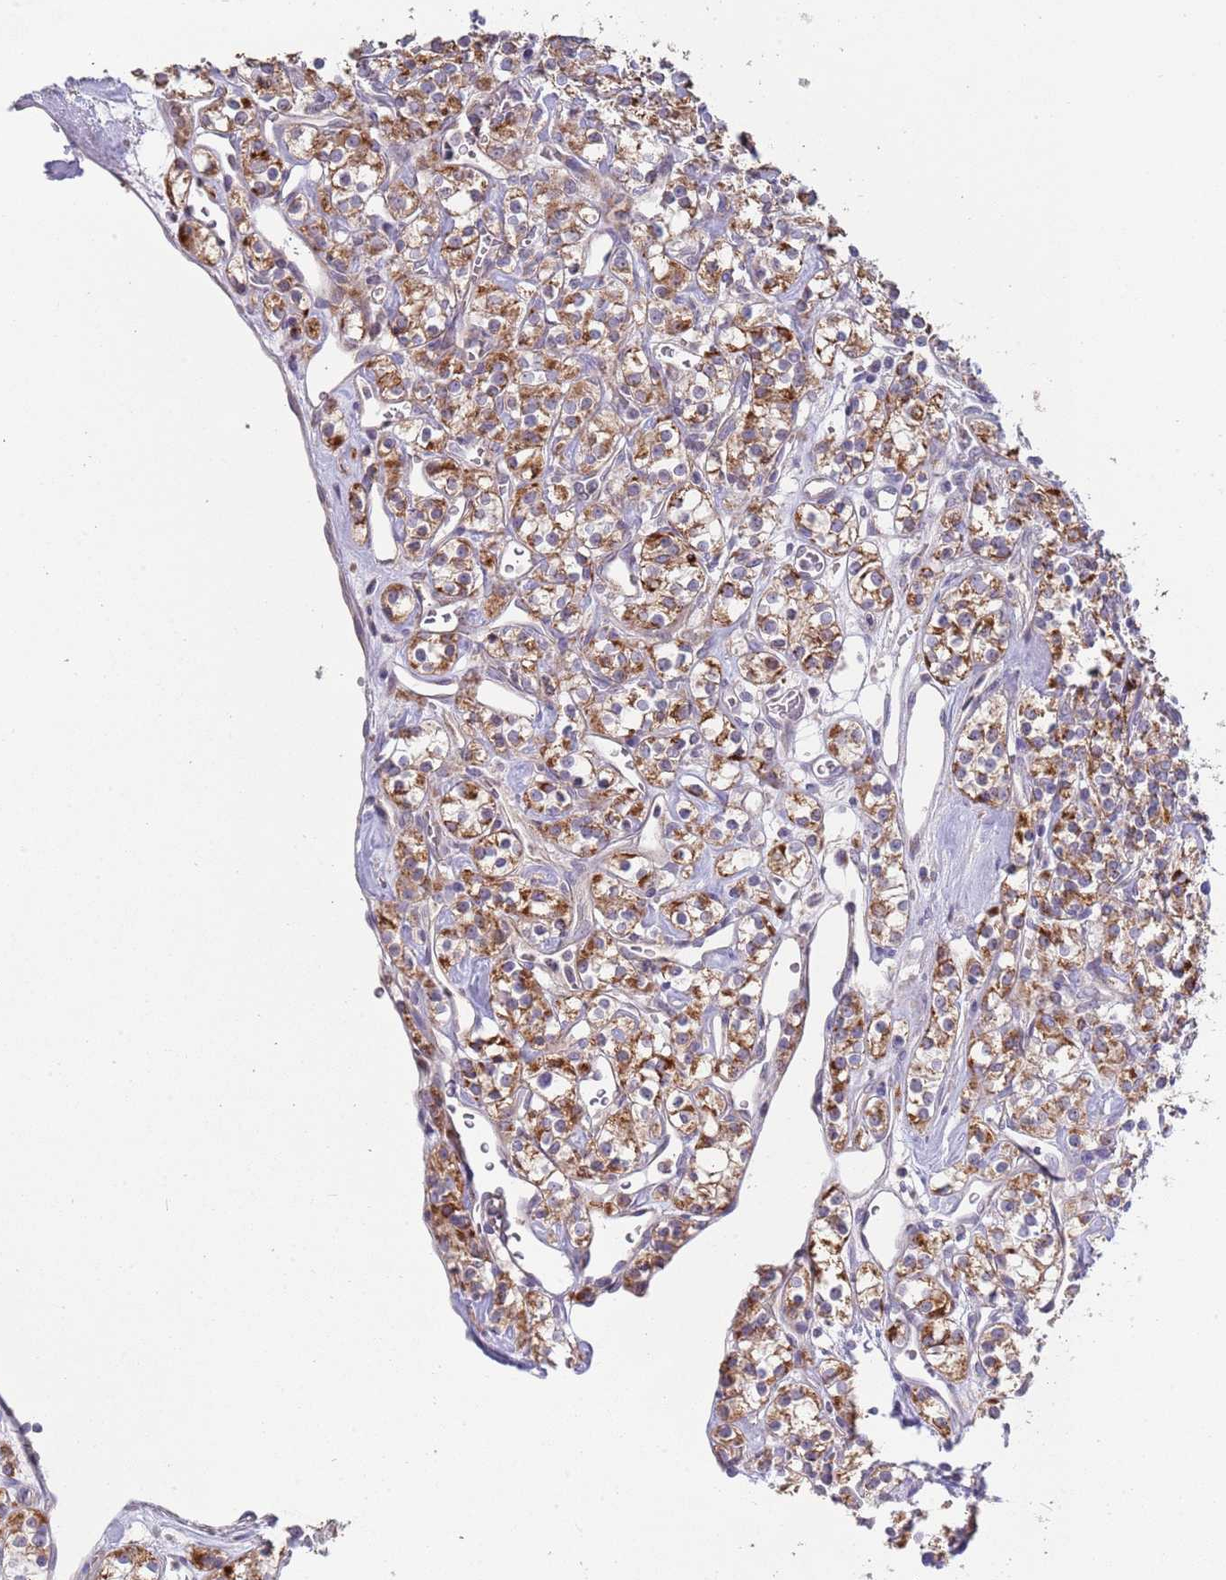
{"staining": {"intensity": "moderate", "quantity": ">75%", "location": "cytoplasmic/membranous"}, "tissue": "renal cancer", "cell_type": "Tumor cells", "image_type": "cancer", "snomed": [{"axis": "morphology", "description": "Adenocarcinoma, NOS"}, {"axis": "topography", "description": "Kidney"}], "caption": "A micrograph showing moderate cytoplasmic/membranous positivity in approximately >75% of tumor cells in renal cancer (adenocarcinoma), as visualized by brown immunohistochemical staining.", "gene": "ABCC10", "patient": {"sex": "male", "age": 77}}